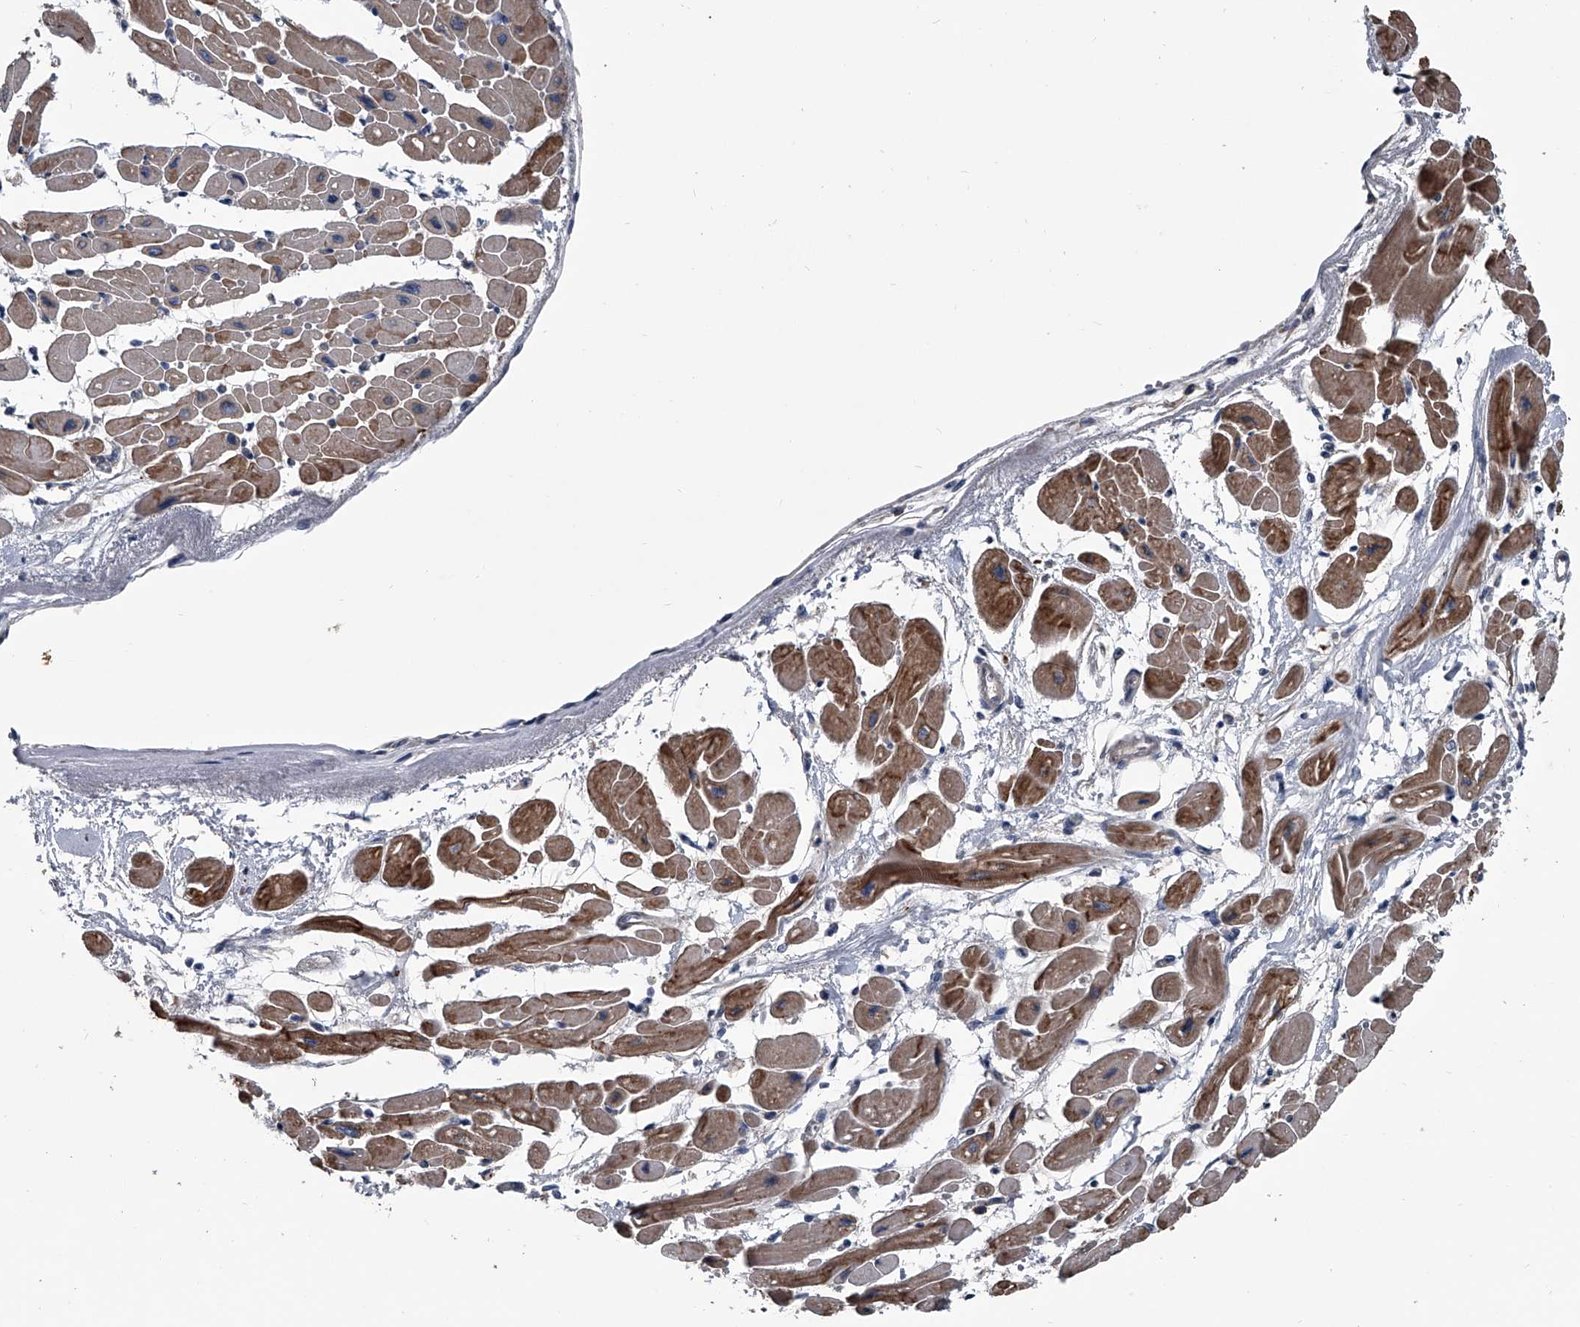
{"staining": {"intensity": "moderate", "quantity": ">75%", "location": "cytoplasmic/membranous"}, "tissue": "heart muscle", "cell_type": "Cardiomyocytes", "image_type": "normal", "snomed": [{"axis": "morphology", "description": "Normal tissue, NOS"}, {"axis": "topography", "description": "Heart"}], "caption": "Benign heart muscle was stained to show a protein in brown. There is medium levels of moderate cytoplasmic/membranous expression in about >75% of cardiomyocytes. (IHC, brightfield microscopy, high magnification).", "gene": "KIF13A", "patient": {"sex": "female", "age": 54}}